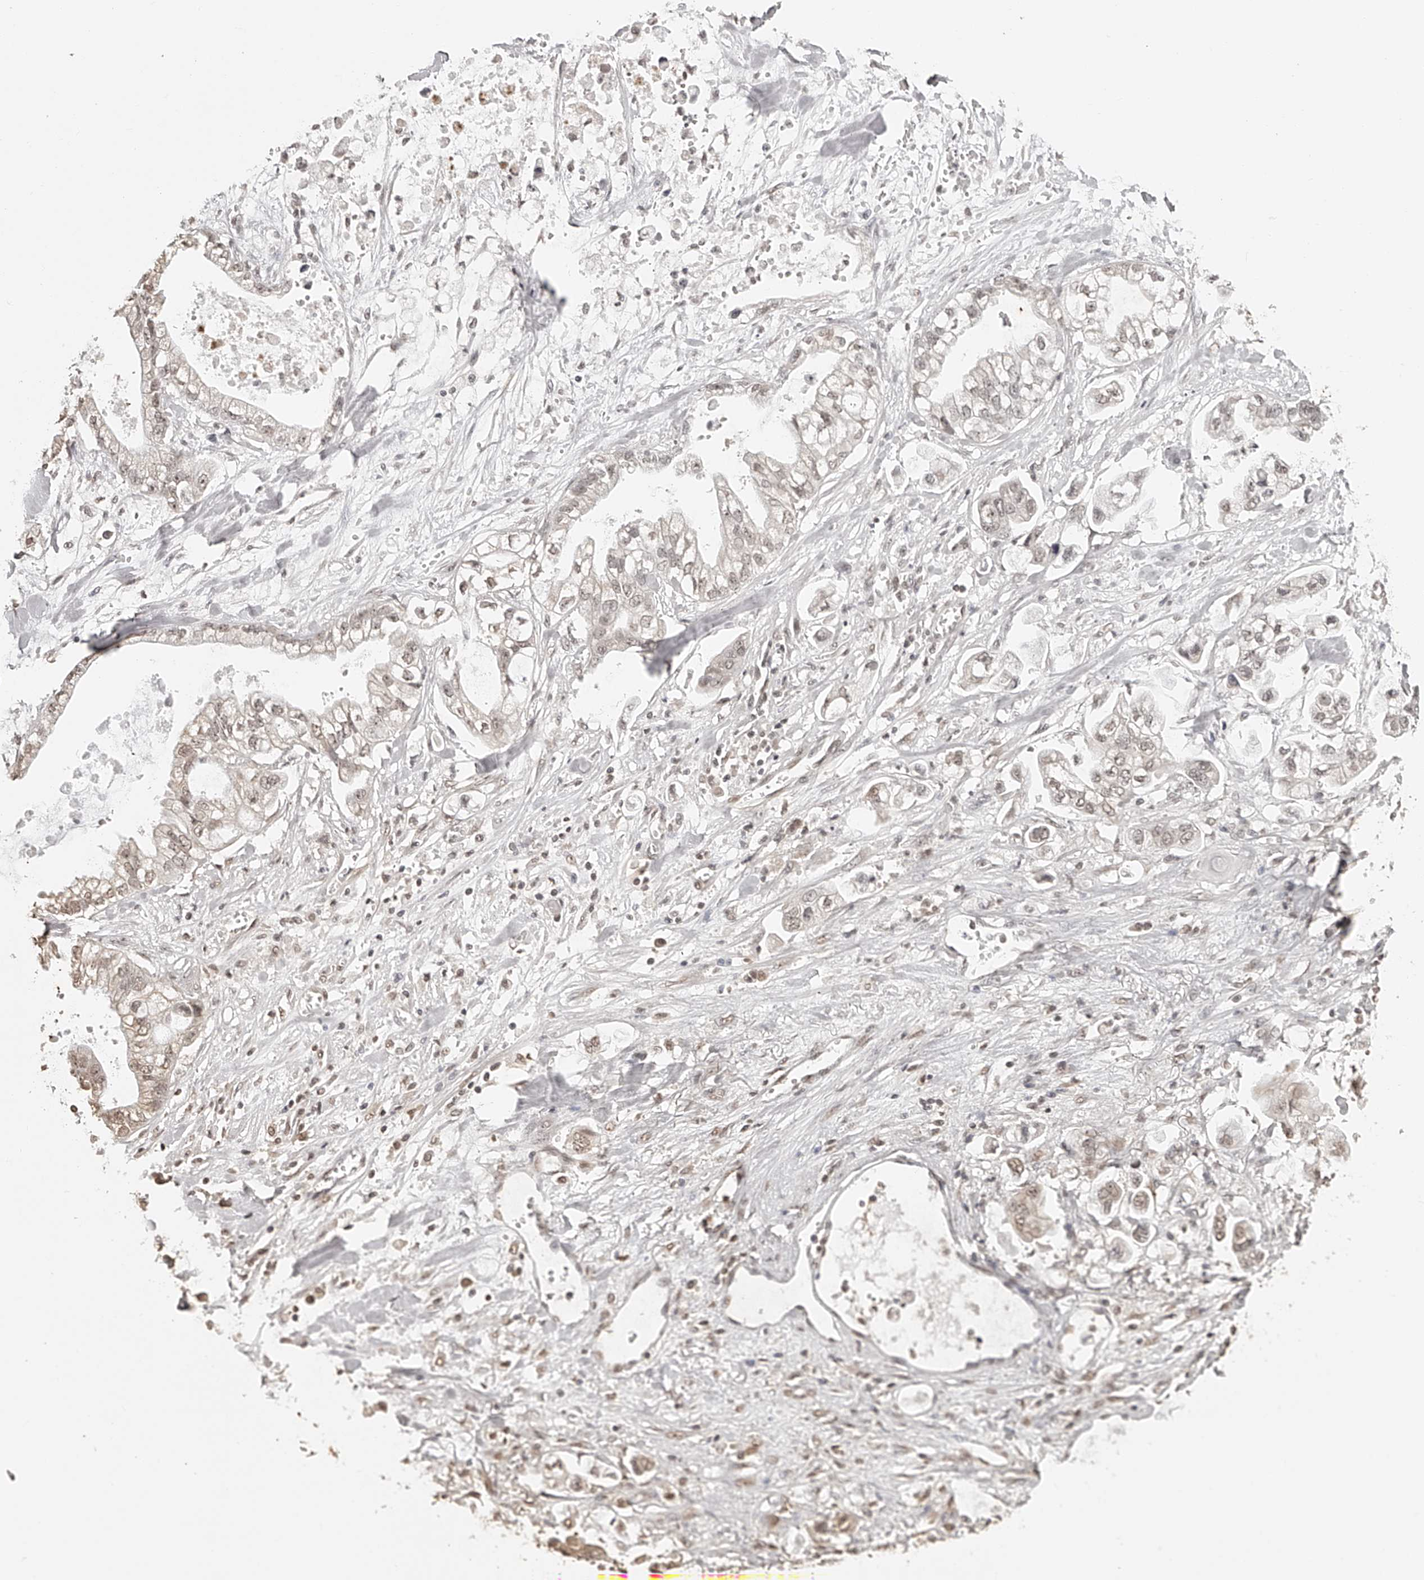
{"staining": {"intensity": "weak", "quantity": ">75%", "location": "nuclear"}, "tissue": "stomach cancer", "cell_type": "Tumor cells", "image_type": "cancer", "snomed": [{"axis": "morphology", "description": "Normal tissue, NOS"}, {"axis": "morphology", "description": "Adenocarcinoma, NOS"}, {"axis": "topography", "description": "Stomach"}], "caption": "This micrograph exhibits immunohistochemistry (IHC) staining of stomach adenocarcinoma, with low weak nuclear expression in approximately >75% of tumor cells.", "gene": "ZNF503", "patient": {"sex": "male", "age": 62}}